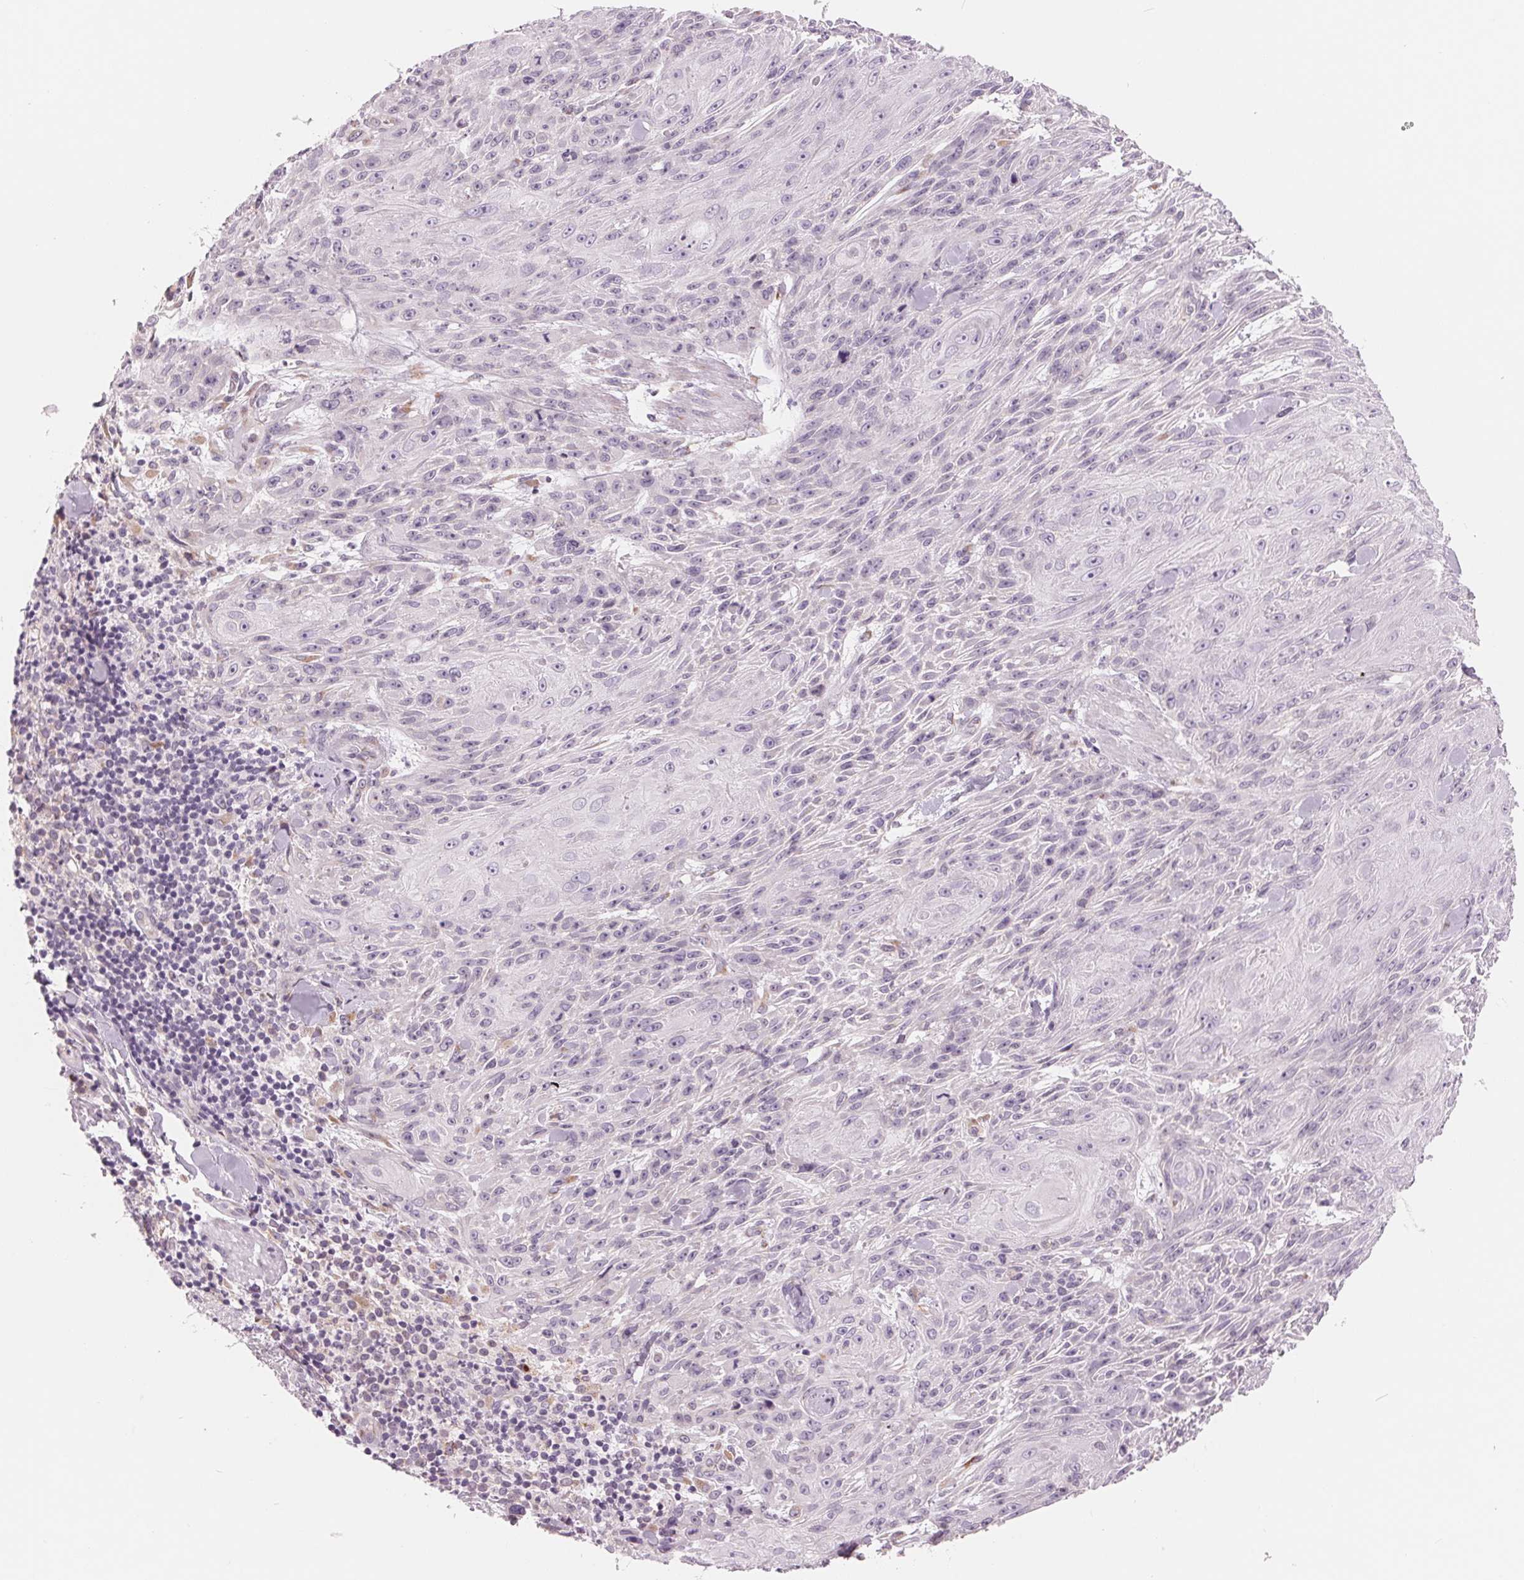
{"staining": {"intensity": "negative", "quantity": "none", "location": "none"}, "tissue": "skin cancer", "cell_type": "Tumor cells", "image_type": "cancer", "snomed": [{"axis": "morphology", "description": "Squamous cell carcinoma, NOS"}, {"axis": "topography", "description": "Skin"}], "caption": "Immunohistochemistry (IHC) photomicrograph of neoplastic tissue: skin cancer (squamous cell carcinoma) stained with DAB (3,3'-diaminobenzidine) shows no significant protein expression in tumor cells.", "gene": "IL9R", "patient": {"sex": "male", "age": 88}}